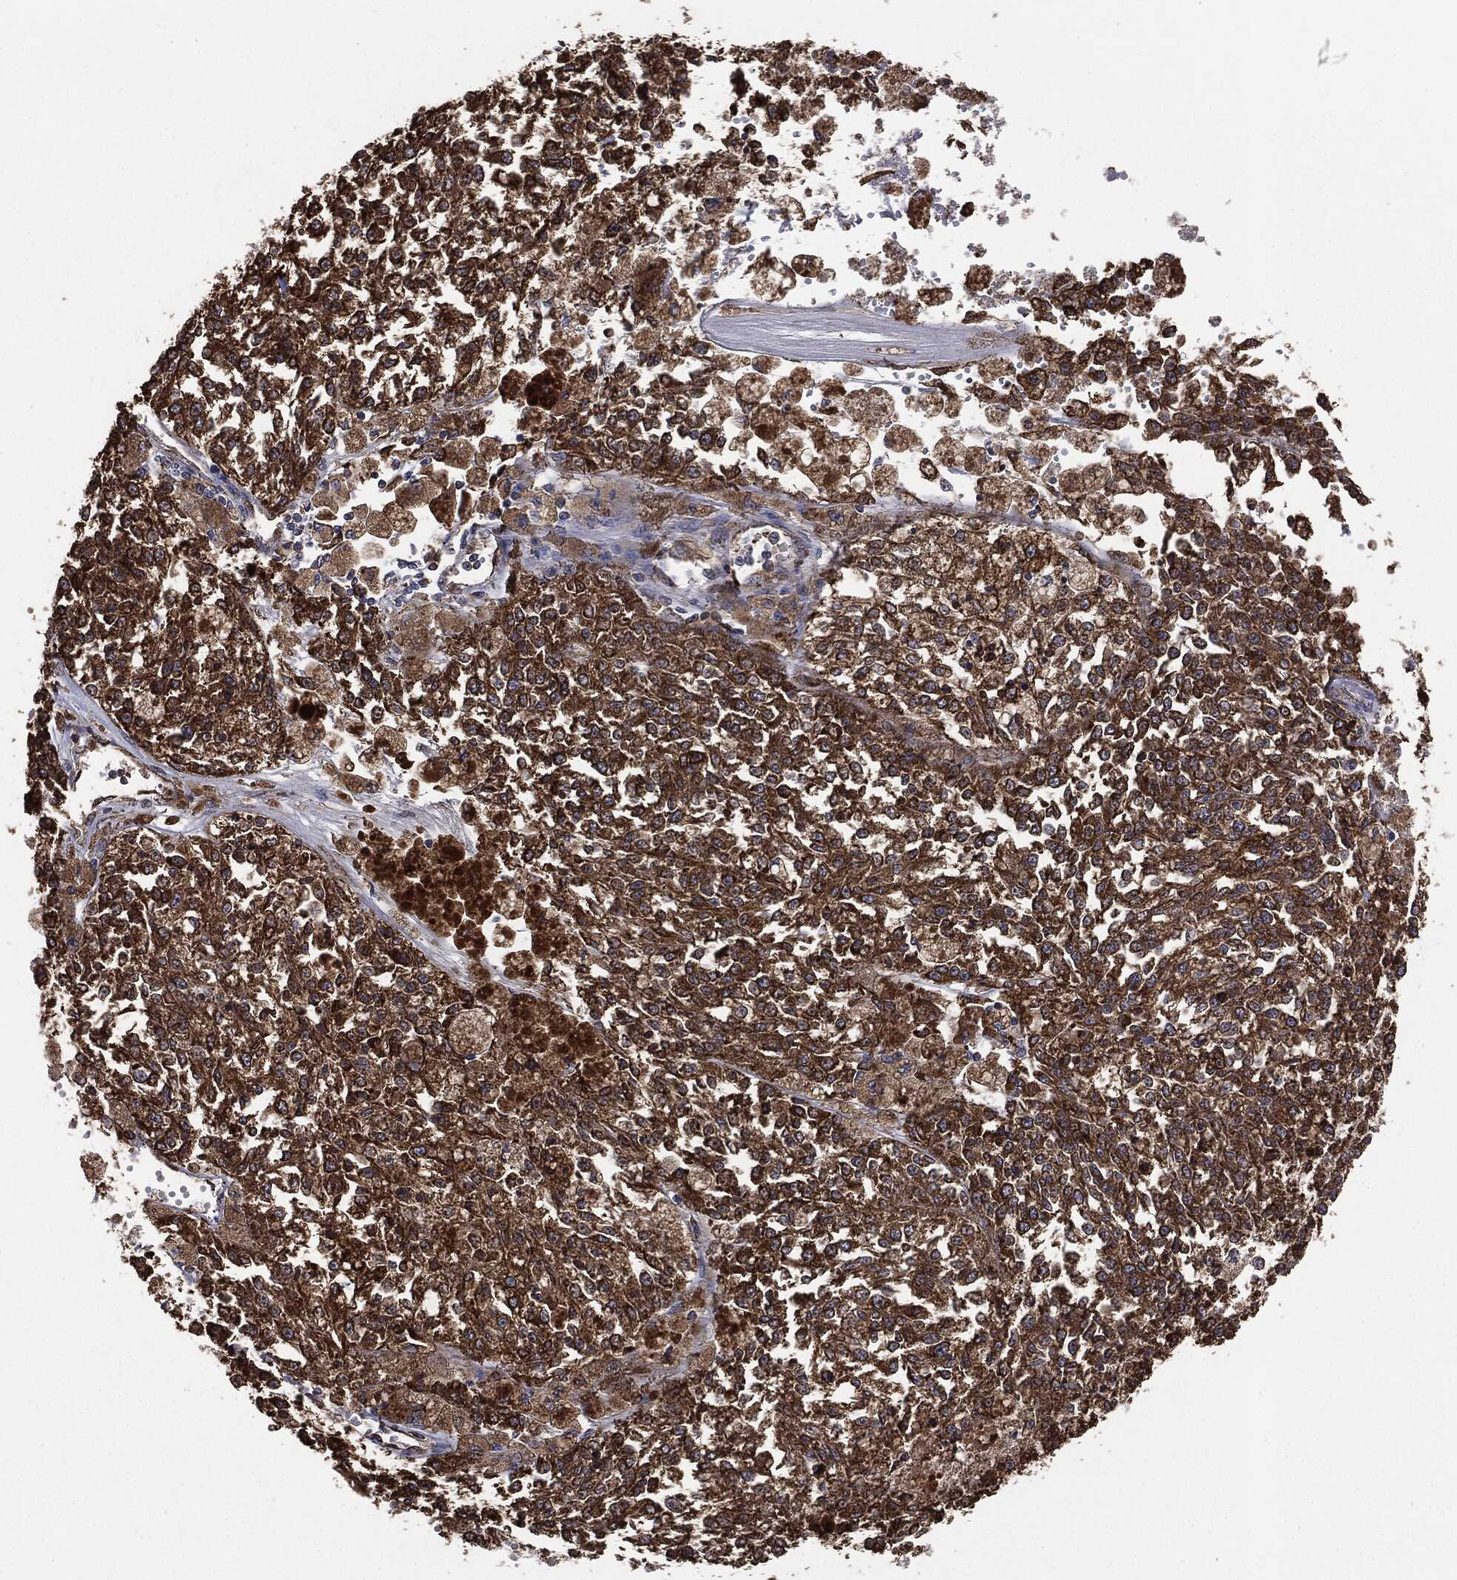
{"staining": {"intensity": "strong", "quantity": ">75%", "location": "cytoplasmic/membranous"}, "tissue": "melanoma", "cell_type": "Tumor cells", "image_type": "cancer", "snomed": [{"axis": "morphology", "description": "Malignant melanoma, Metastatic site"}, {"axis": "topography", "description": "Lymph node"}], "caption": "Immunohistochemical staining of melanoma reveals high levels of strong cytoplasmic/membranous protein positivity in about >75% of tumor cells.", "gene": "MTOR", "patient": {"sex": "female", "age": 64}}